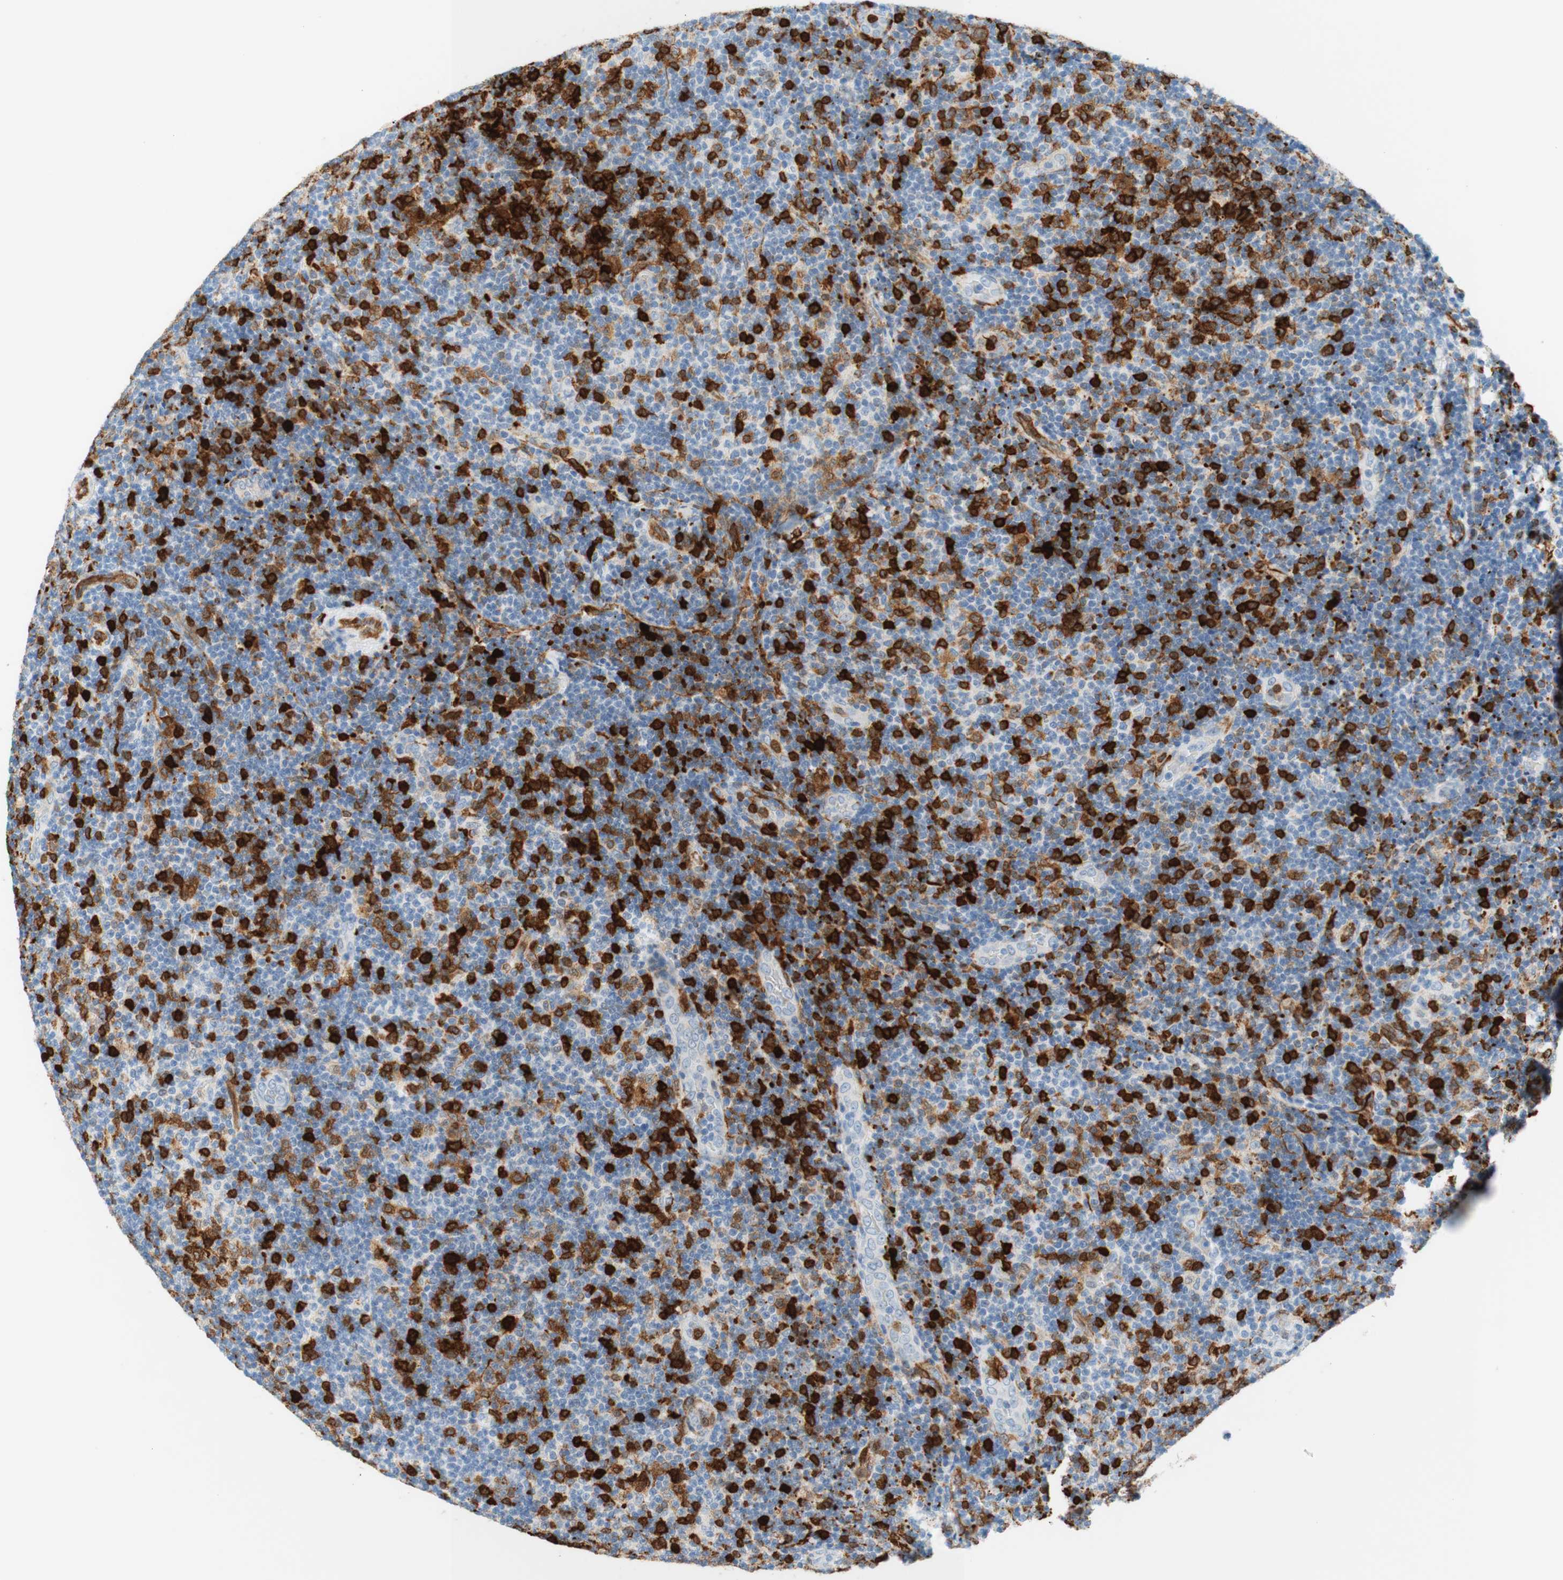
{"staining": {"intensity": "strong", "quantity": "25%-75%", "location": "cytoplasmic/membranous,nuclear"}, "tissue": "lymphoma", "cell_type": "Tumor cells", "image_type": "cancer", "snomed": [{"axis": "morphology", "description": "Malignant lymphoma, non-Hodgkin's type, Low grade"}, {"axis": "topography", "description": "Lymph node"}], "caption": "Tumor cells show high levels of strong cytoplasmic/membranous and nuclear positivity in about 25%-75% of cells in human lymphoma.", "gene": "STMN1", "patient": {"sex": "male", "age": 83}}